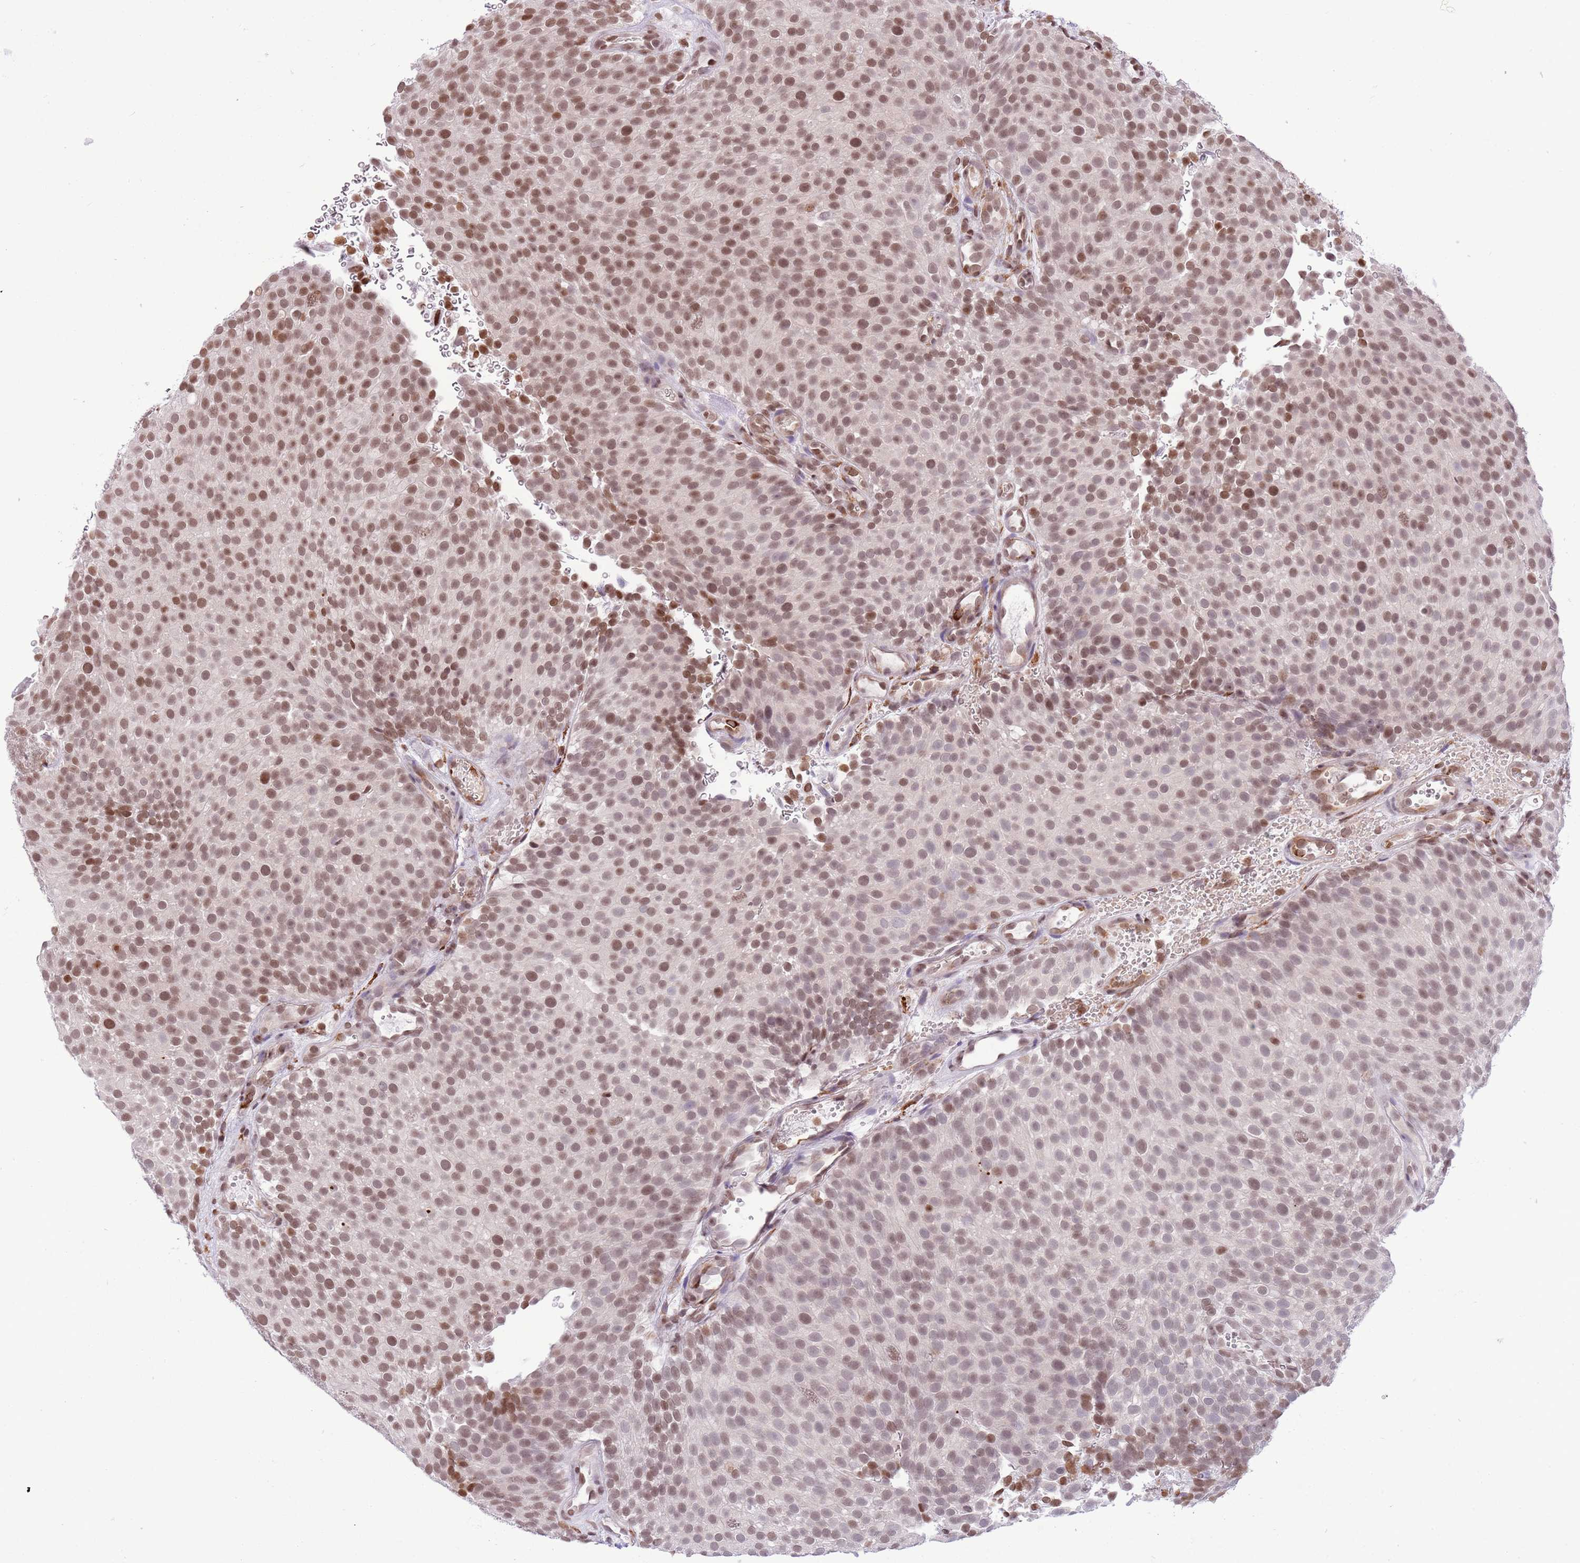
{"staining": {"intensity": "moderate", "quantity": ">75%", "location": "nuclear"}, "tissue": "urothelial cancer", "cell_type": "Tumor cells", "image_type": "cancer", "snomed": [{"axis": "morphology", "description": "Urothelial carcinoma, Low grade"}, {"axis": "topography", "description": "Urinary bladder"}], "caption": "IHC image of neoplastic tissue: urothelial cancer stained using immunohistochemistry (IHC) demonstrates medium levels of moderate protein expression localized specifically in the nuclear of tumor cells, appearing as a nuclear brown color.", "gene": "NRIP1", "patient": {"sex": "male", "age": 78}}